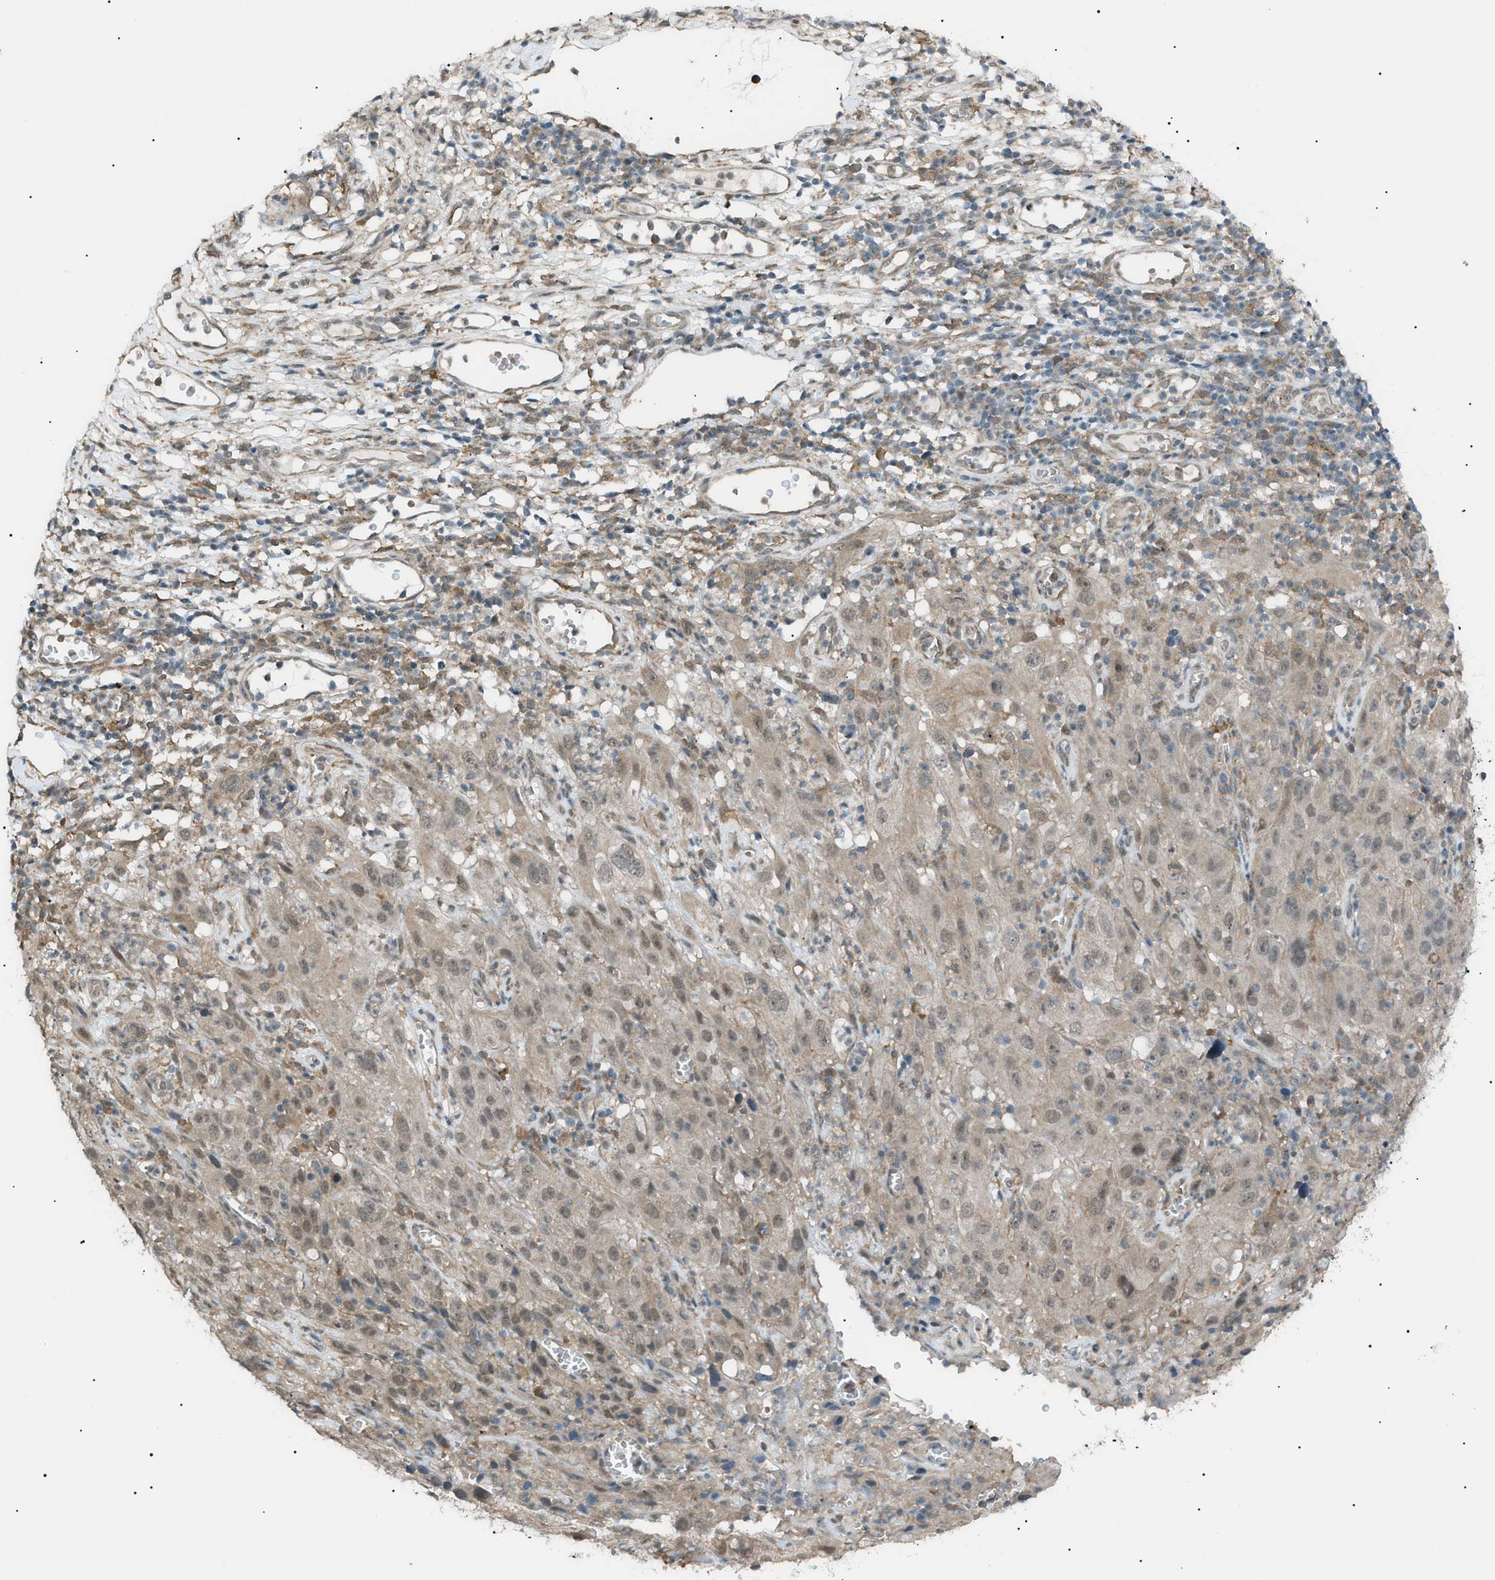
{"staining": {"intensity": "weak", "quantity": ">75%", "location": "cytoplasmic/membranous"}, "tissue": "cervical cancer", "cell_type": "Tumor cells", "image_type": "cancer", "snomed": [{"axis": "morphology", "description": "Squamous cell carcinoma, NOS"}, {"axis": "topography", "description": "Cervix"}], "caption": "This is an image of immunohistochemistry staining of cervical cancer (squamous cell carcinoma), which shows weak staining in the cytoplasmic/membranous of tumor cells.", "gene": "LPIN2", "patient": {"sex": "female", "age": 32}}